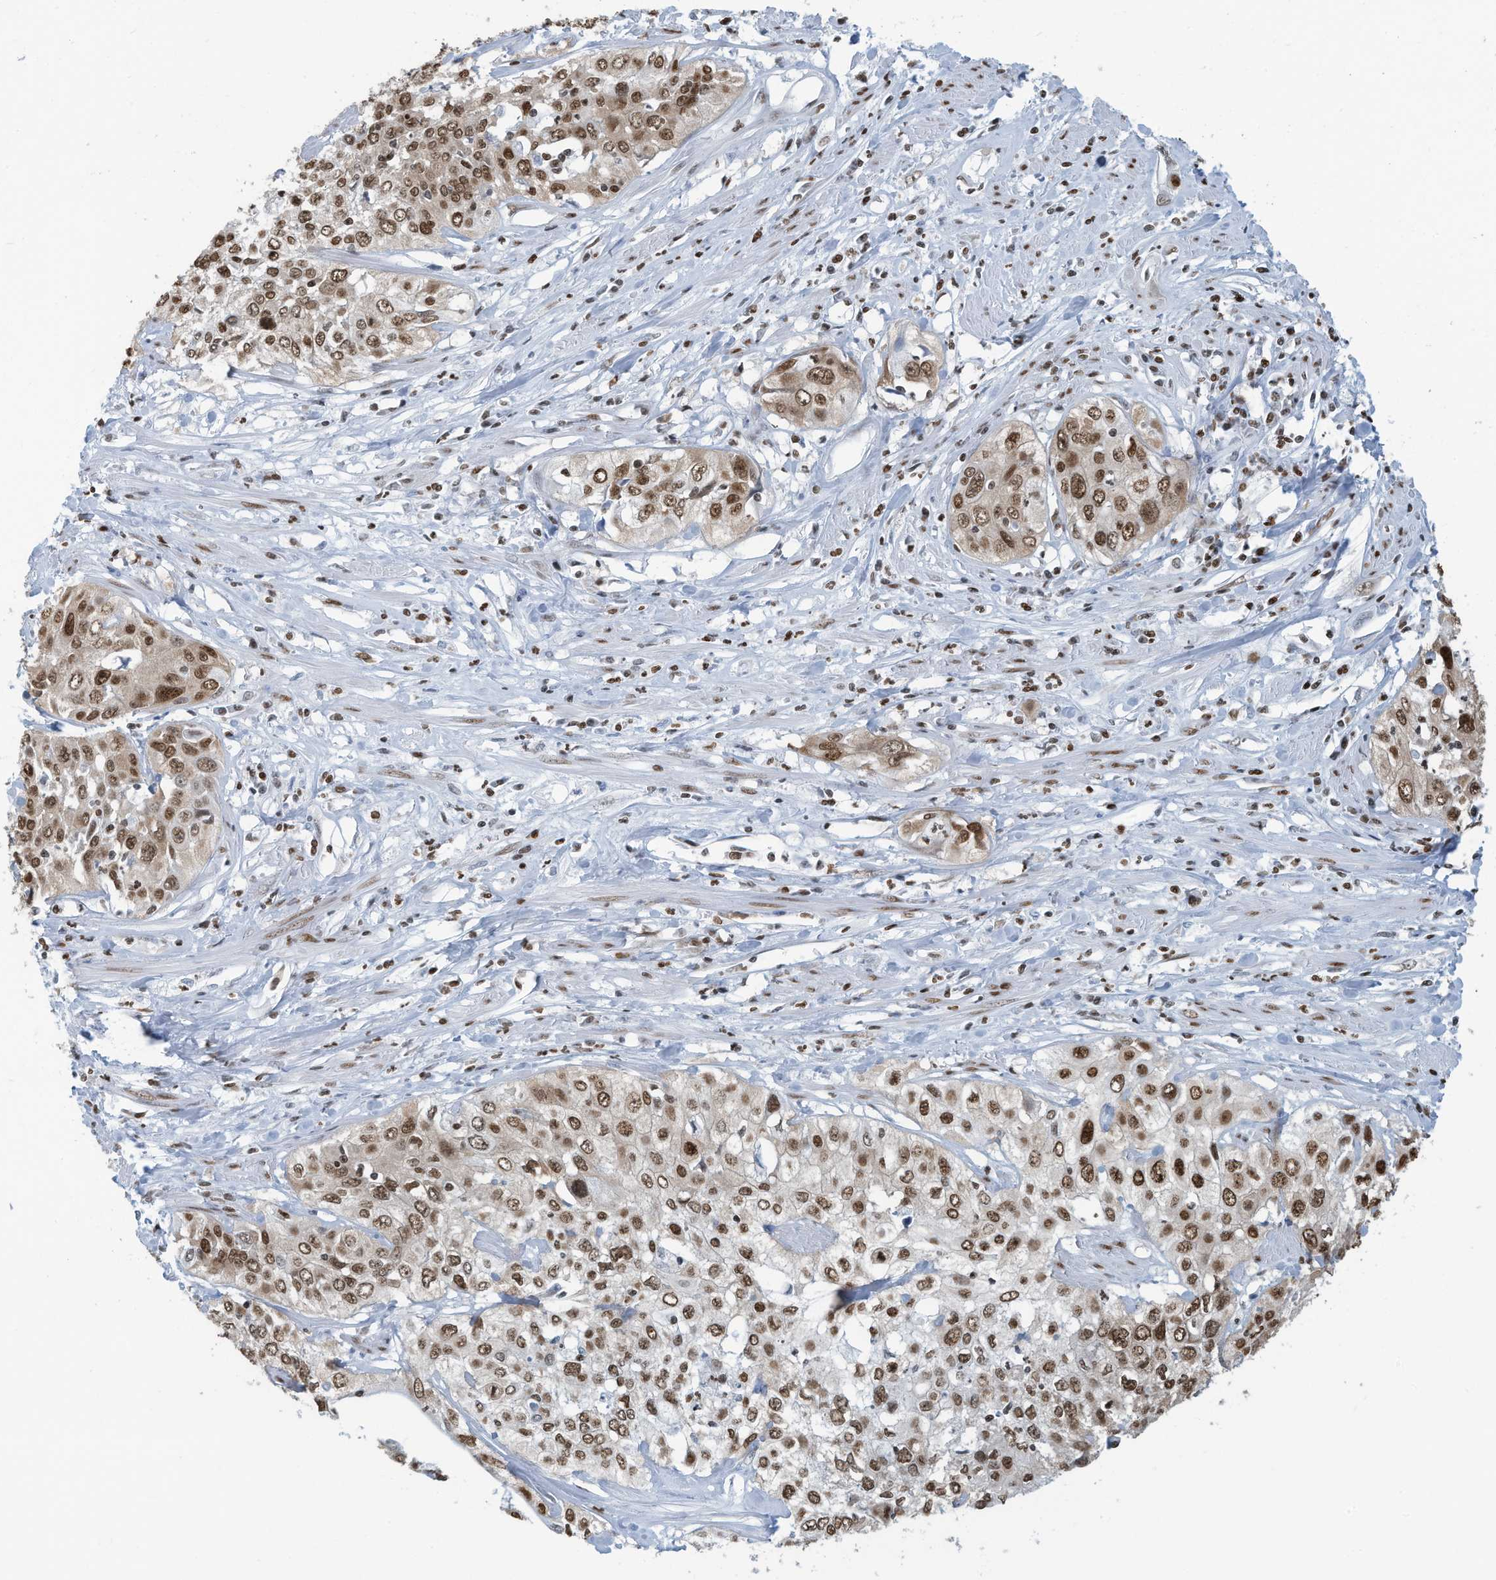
{"staining": {"intensity": "moderate", "quantity": ">75%", "location": "nuclear"}, "tissue": "cervical cancer", "cell_type": "Tumor cells", "image_type": "cancer", "snomed": [{"axis": "morphology", "description": "Squamous cell carcinoma, NOS"}, {"axis": "topography", "description": "Cervix"}], "caption": "A high-resolution photomicrograph shows IHC staining of cervical cancer, which reveals moderate nuclear staining in about >75% of tumor cells. Nuclei are stained in blue.", "gene": "SARNP", "patient": {"sex": "female", "age": 31}}